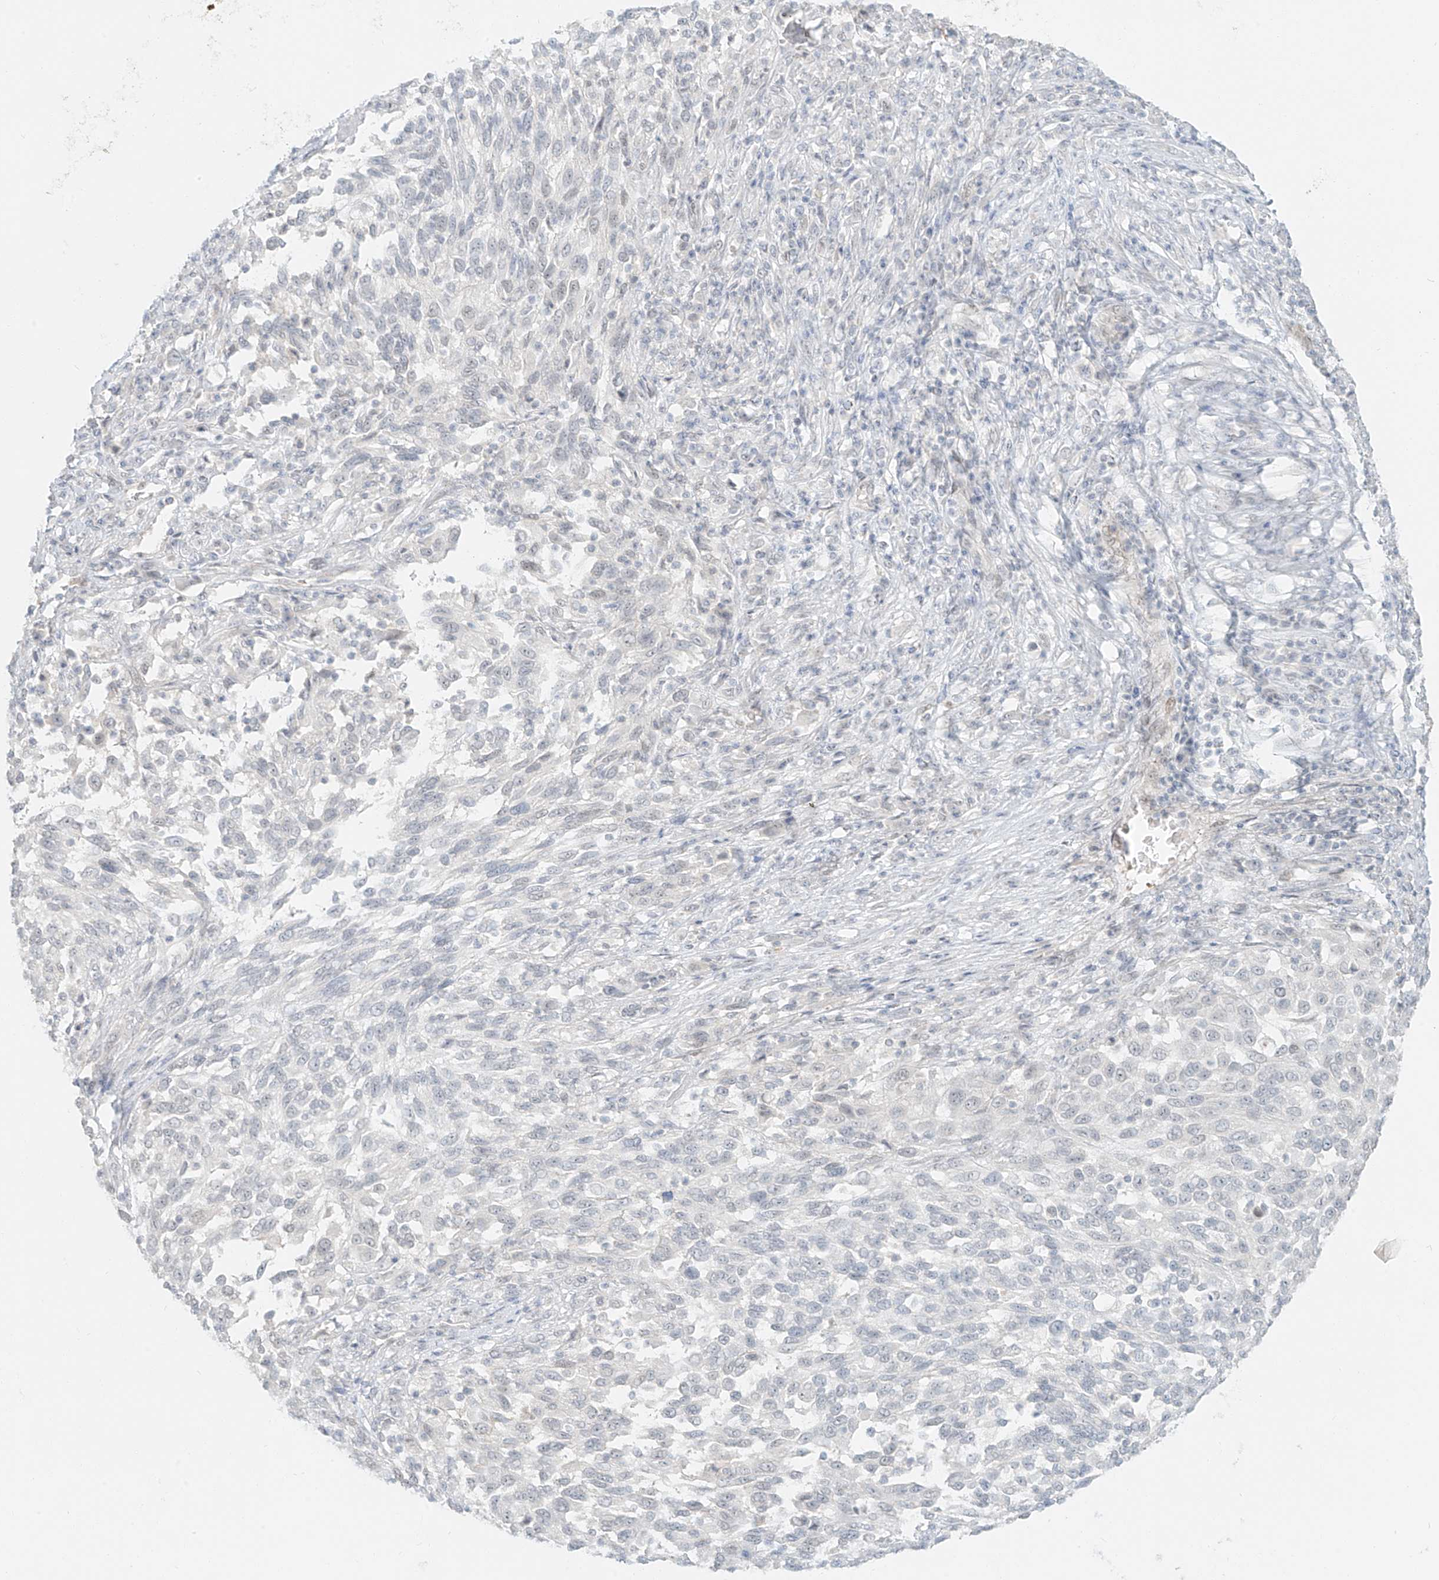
{"staining": {"intensity": "negative", "quantity": "none", "location": "none"}, "tissue": "melanoma", "cell_type": "Tumor cells", "image_type": "cancer", "snomed": [{"axis": "morphology", "description": "Malignant melanoma, Metastatic site"}, {"axis": "topography", "description": "Lymph node"}], "caption": "Malignant melanoma (metastatic site) was stained to show a protein in brown. There is no significant staining in tumor cells.", "gene": "ZNF774", "patient": {"sex": "male", "age": 61}}